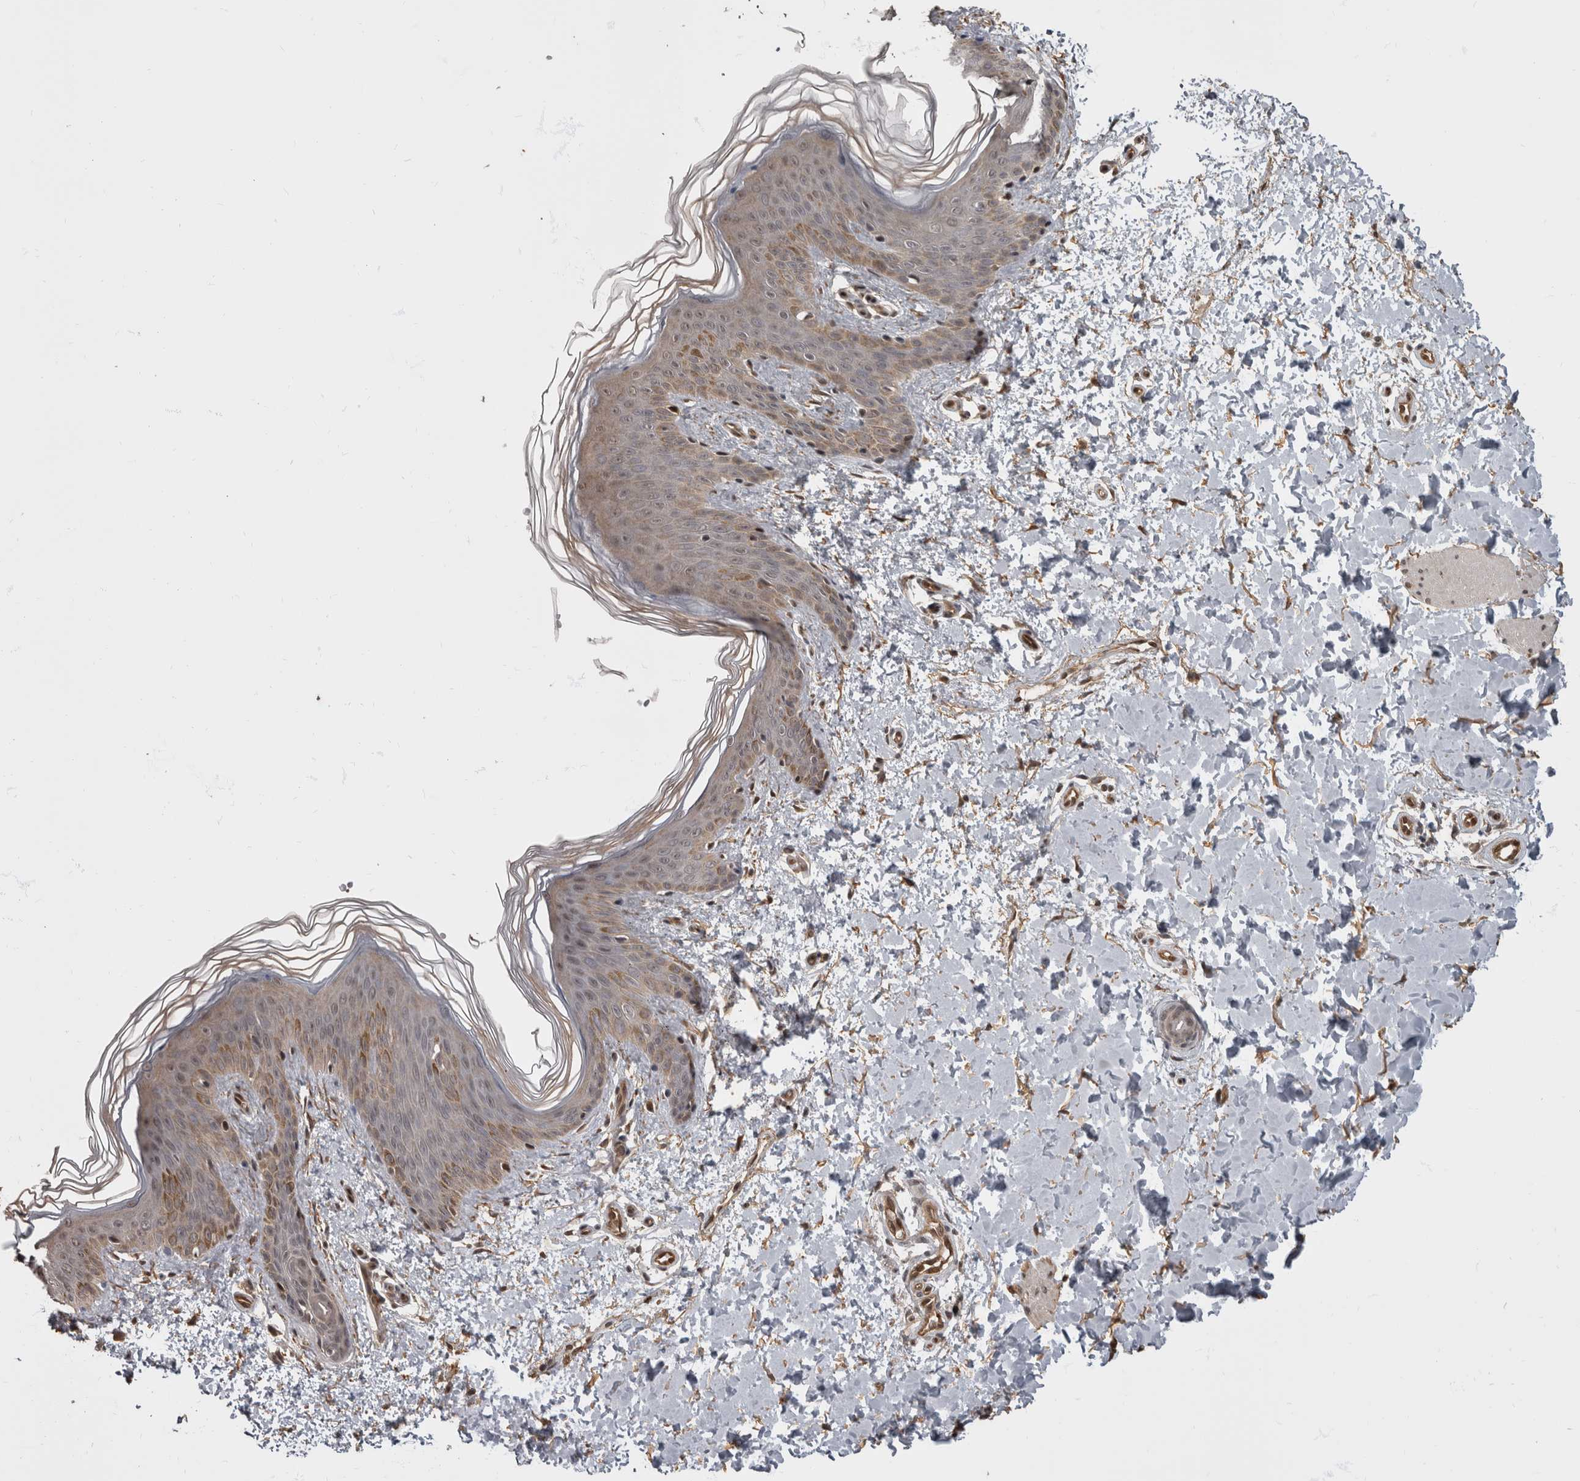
{"staining": {"intensity": "moderate", "quantity": ">75%", "location": "cytoplasmic/membranous"}, "tissue": "skin", "cell_type": "Fibroblasts", "image_type": "normal", "snomed": [{"axis": "morphology", "description": "Normal tissue, NOS"}, {"axis": "morphology", "description": "Neoplasm, benign, NOS"}, {"axis": "topography", "description": "Skin"}, {"axis": "topography", "description": "Soft tissue"}], "caption": "Immunohistochemical staining of benign skin reveals >75% levels of moderate cytoplasmic/membranous protein positivity in approximately >75% of fibroblasts. The protein is shown in brown color, while the nuclei are stained blue.", "gene": "AKT3", "patient": {"sex": "male", "age": 26}}